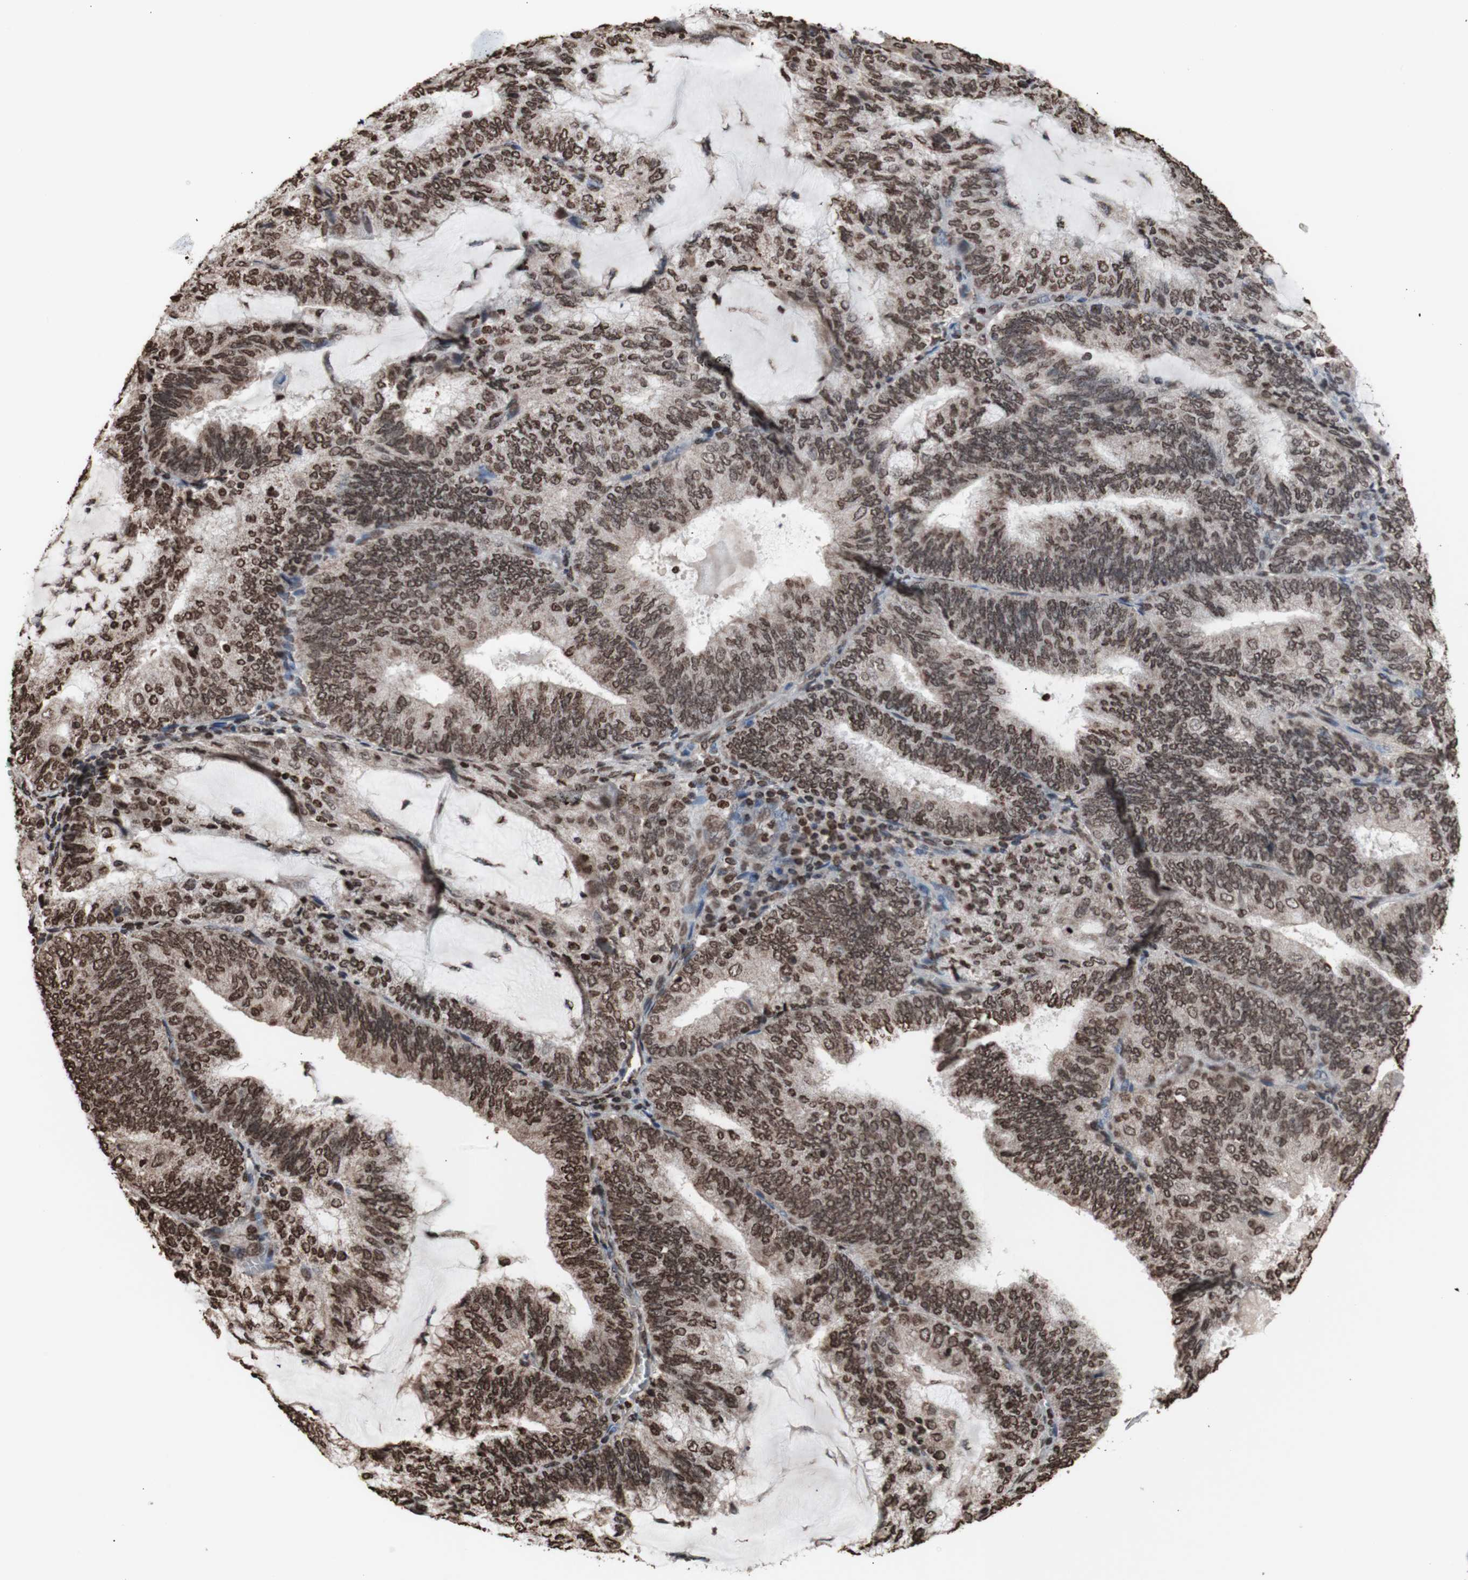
{"staining": {"intensity": "moderate", "quantity": ">75%", "location": "cytoplasmic/membranous,nuclear"}, "tissue": "endometrial cancer", "cell_type": "Tumor cells", "image_type": "cancer", "snomed": [{"axis": "morphology", "description": "Adenocarcinoma, NOS"}, {"axis": "topography", "description": "Endometrium"}], "caption": "This histopathology image reveals endometrial cancer (adenocarcinoma) stained with immunohistochemistry (IHC) to label a protein in brown. The cytoplasmic/membranous and nuclear of tumor cells show moderate positivity for the protein. Nuclei are counter-stained blue.", "gene": "SNAI2", "patient": {"sex": "female", "age": 81}}